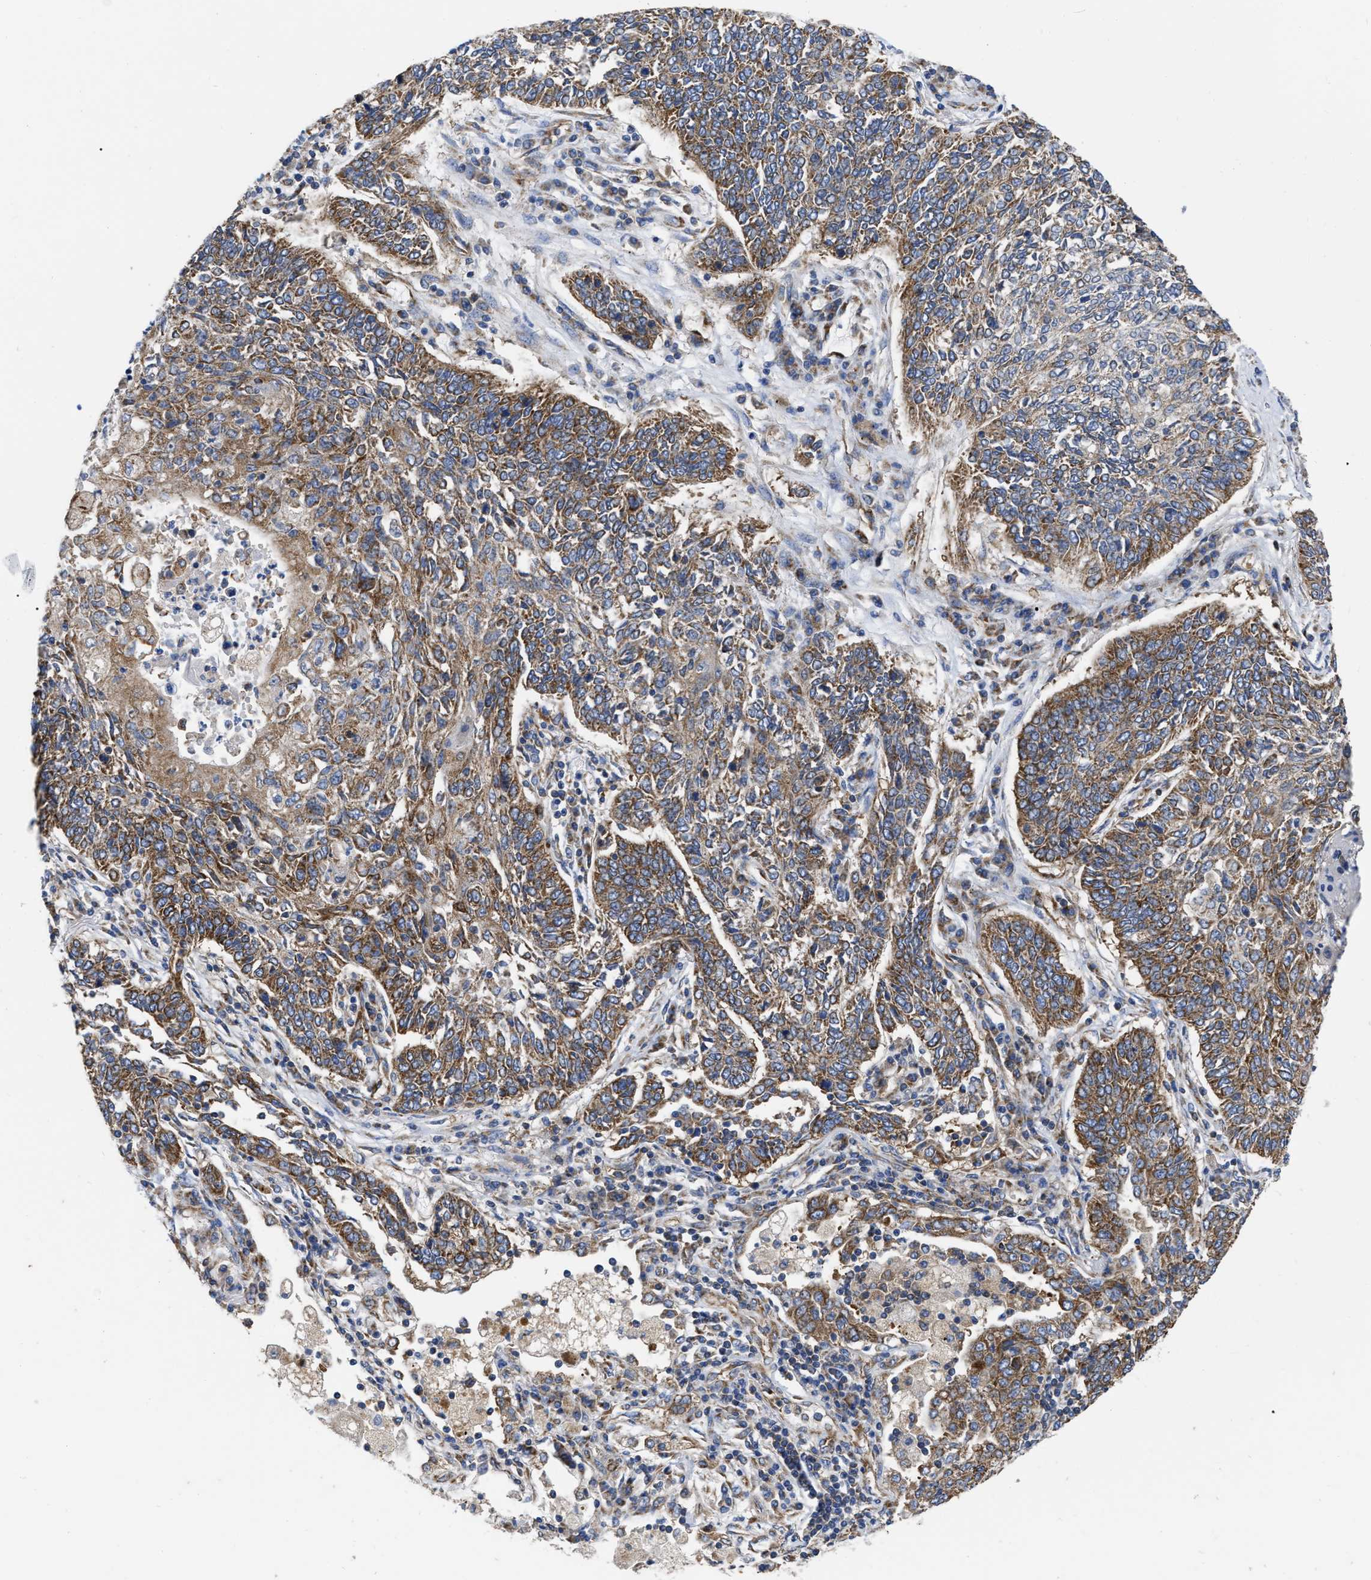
{"staining": {"intensity": "moderate", "quantity": ">75%", "location": "cytoplasmic/membranous"}, "tissue": "lung cancer", "cell_type": "Tumor cells", "image_type": "cancer", "snomed": [{"axis": "morphology", "description": "Normal tissue, NOS"}, {"axis": "morphology", "description": "Squamous cell carcinoma, NOS"}, {"axis": "topography", "description": "Cartilage tissue"}, {"axis": "topography", "description": "Bronchus"}, {"axis": "topography", "description": "Lung"}], "caption": "Lung cancer (squamous cell carcinoma) stained for a protein (brown) reveals moderate cytoplasmic/membranous positive positivity in about >75% of tumor cells.", "gene": "FAM120A", "patient": {"sex": "female", "age": 49}}